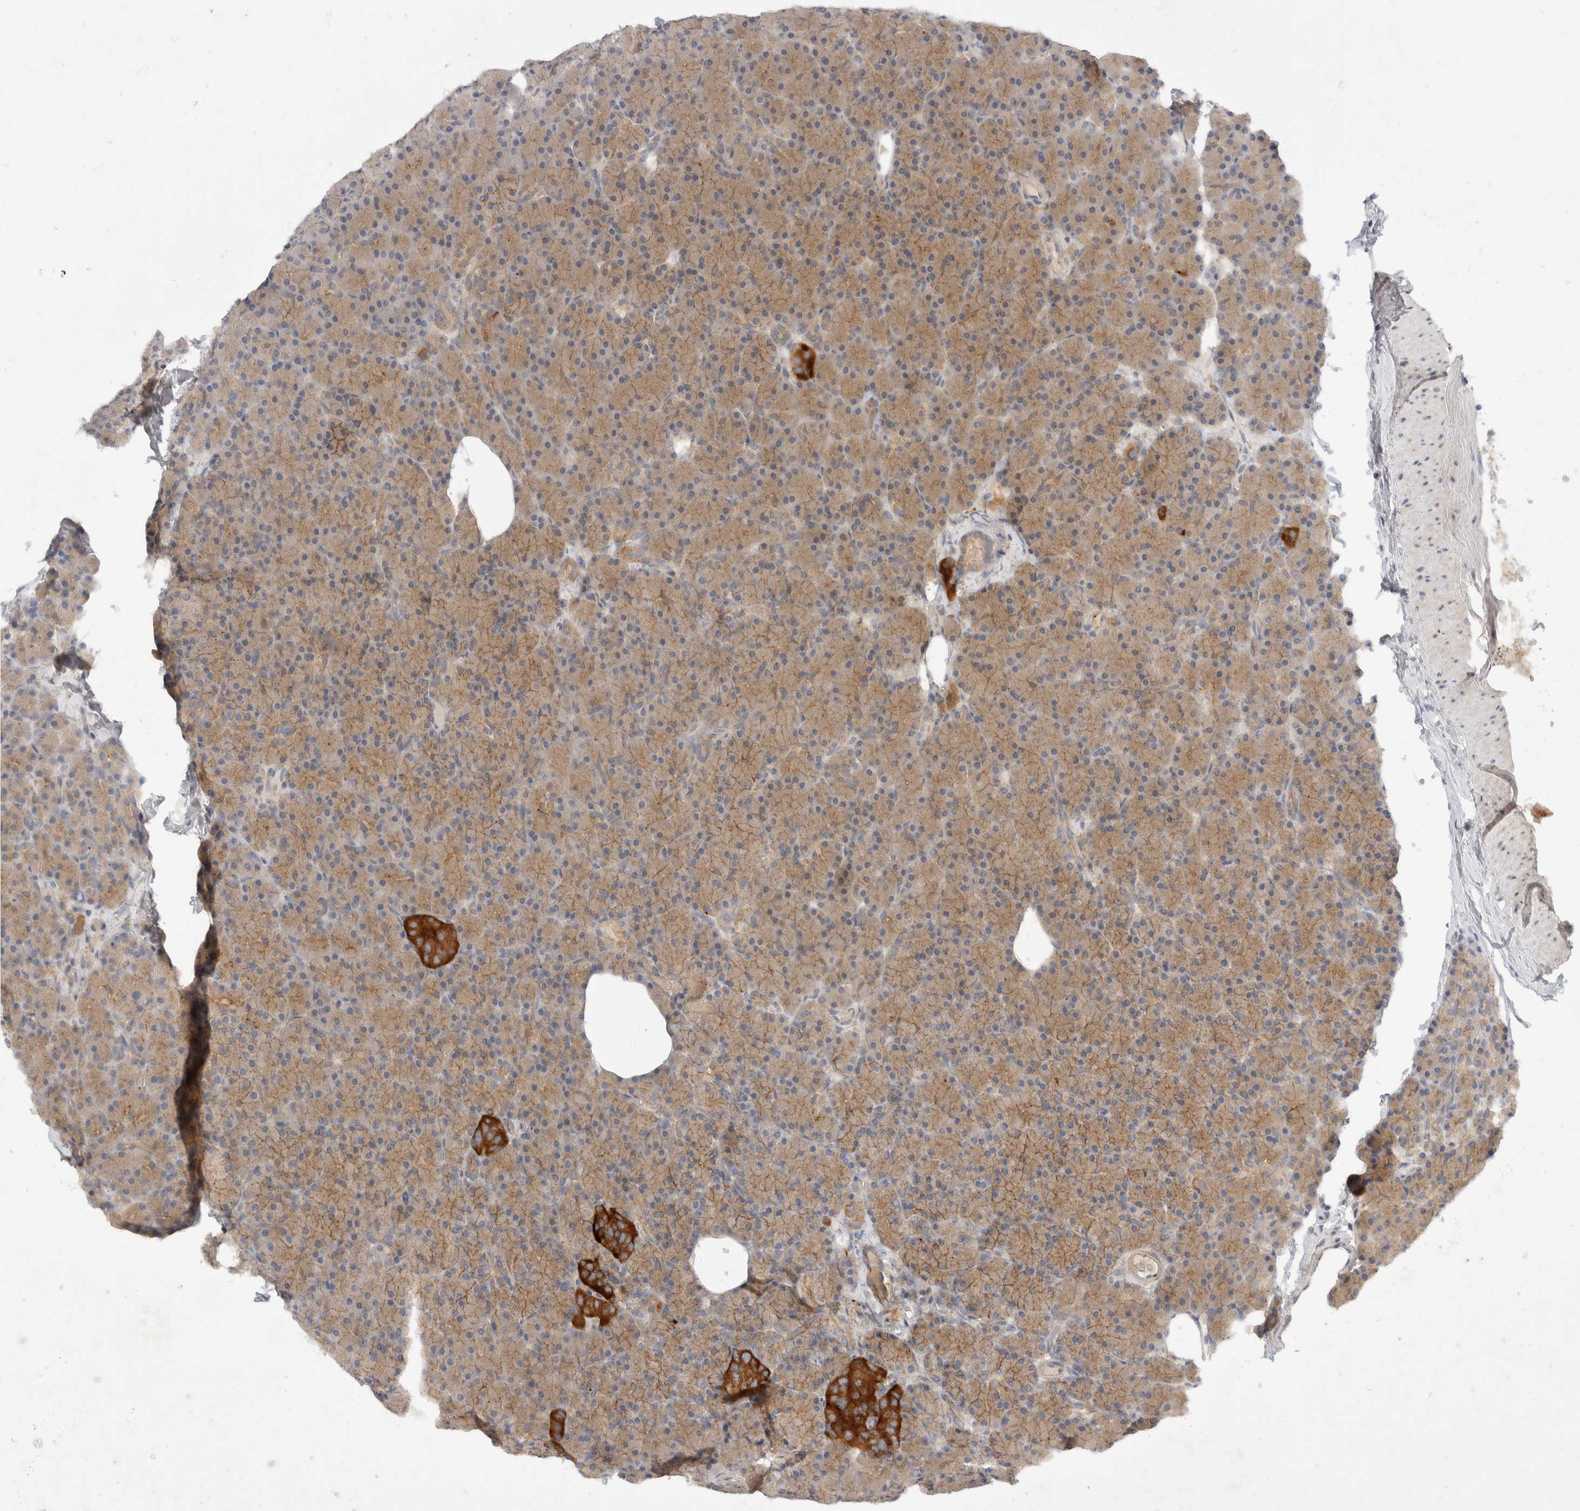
{"staining": {"intensity": "weak", "quantity": ">75%", "location": "cytoplasmic/membranous"}, "tissue": "pancreas", "cell_type": "Exocrine glandular cells", "image_type": "normal", "snomed": [{"axis": "morphology", "description": "Normal tissue, NOS"}, {"axis": "topography", "description": "Pancreas"}], "caption": "Immunohistochemical staining of normal pancreas shows low levels of weak cytoplasmic/membranous staining in about >75% of exocrine glandular cells. (DAB (3,3'-diaminobenzidine) IHC with brightfield microscopy, high magnification).", "gene": "TOM1L2", "patient": {"sex": "female", "age": 43}}